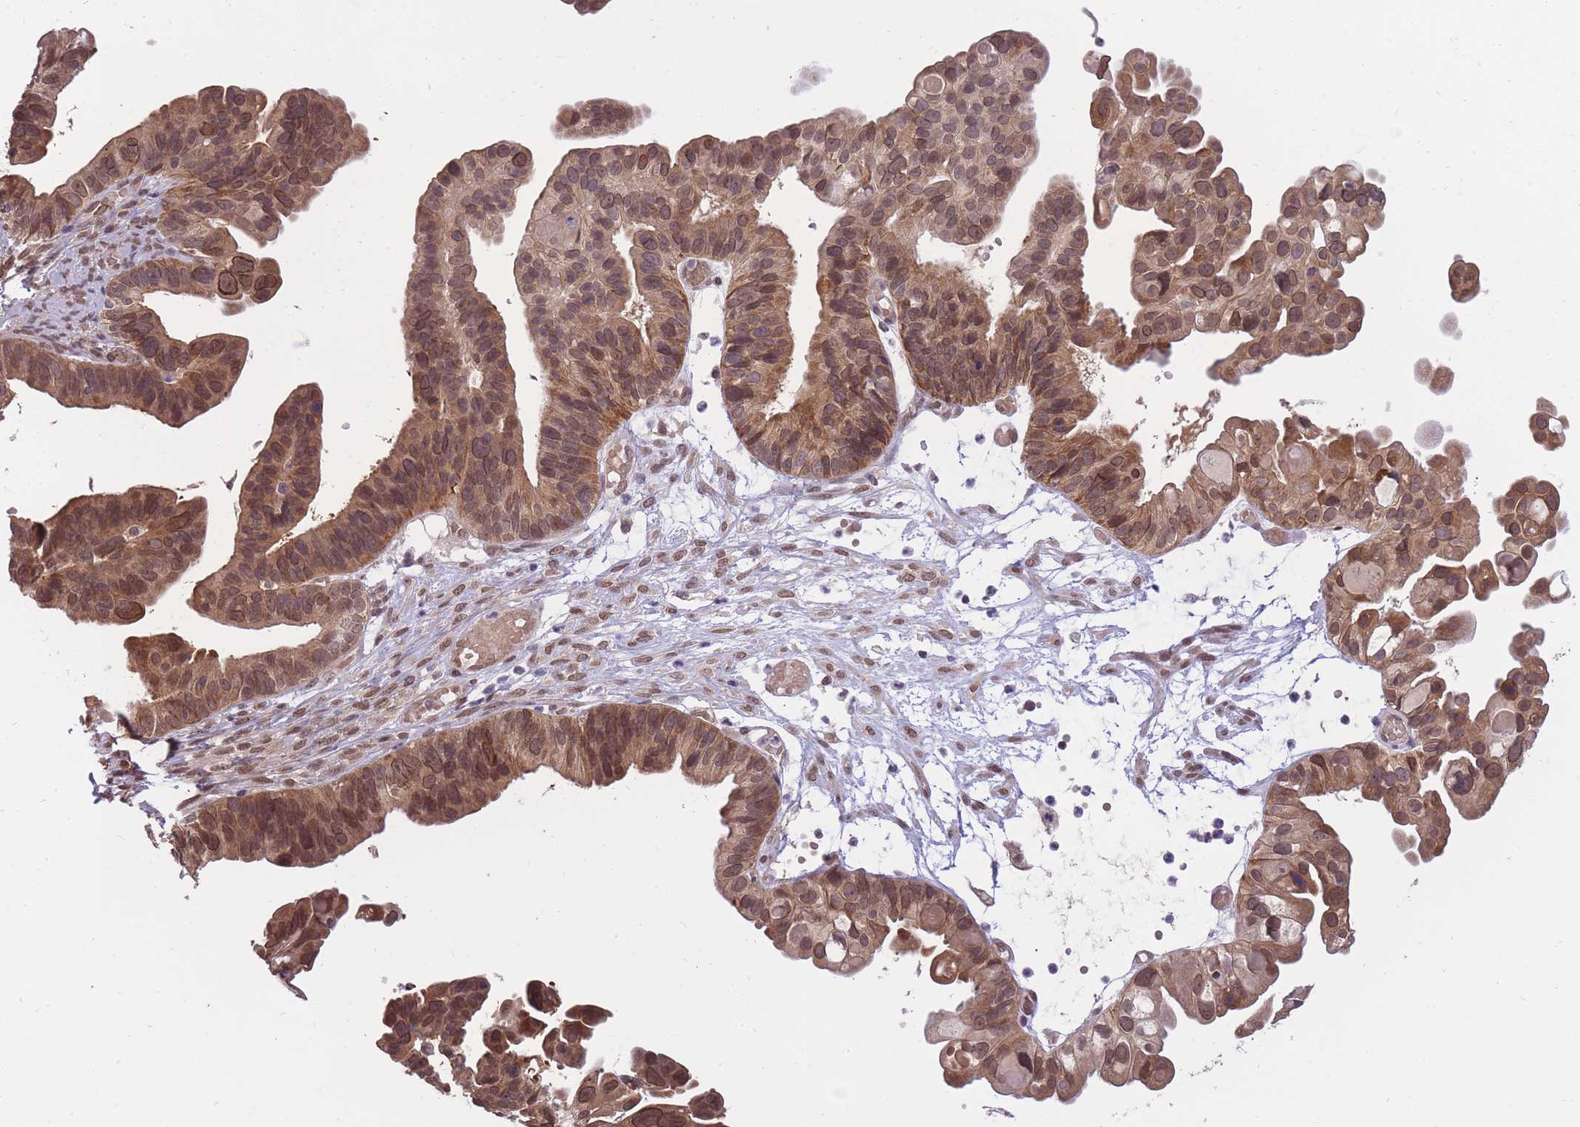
{"staining": {"intensity": "moderate", "quantity": ">75%", "location": "cytoplasmic/membranous,nuclear"}, "tissue": "ovarian cancer", "cell_type": "Tumor cells", "image_type": "cancer", "snomed": [{"axis": "morphology", "description": "Cystadenocarcinoma, serous, NOS"}, {"axis": "topography", "description": "Ovary"}], "caption": "Brown immunohistochemical staining in human ovarian cancer reveals moderate cytoplasmic/membranous and nuclear expression in approximately >75% of tumor cells.", "gene": "CDIP1", "patient": {"sex": "female", "age": 56}}